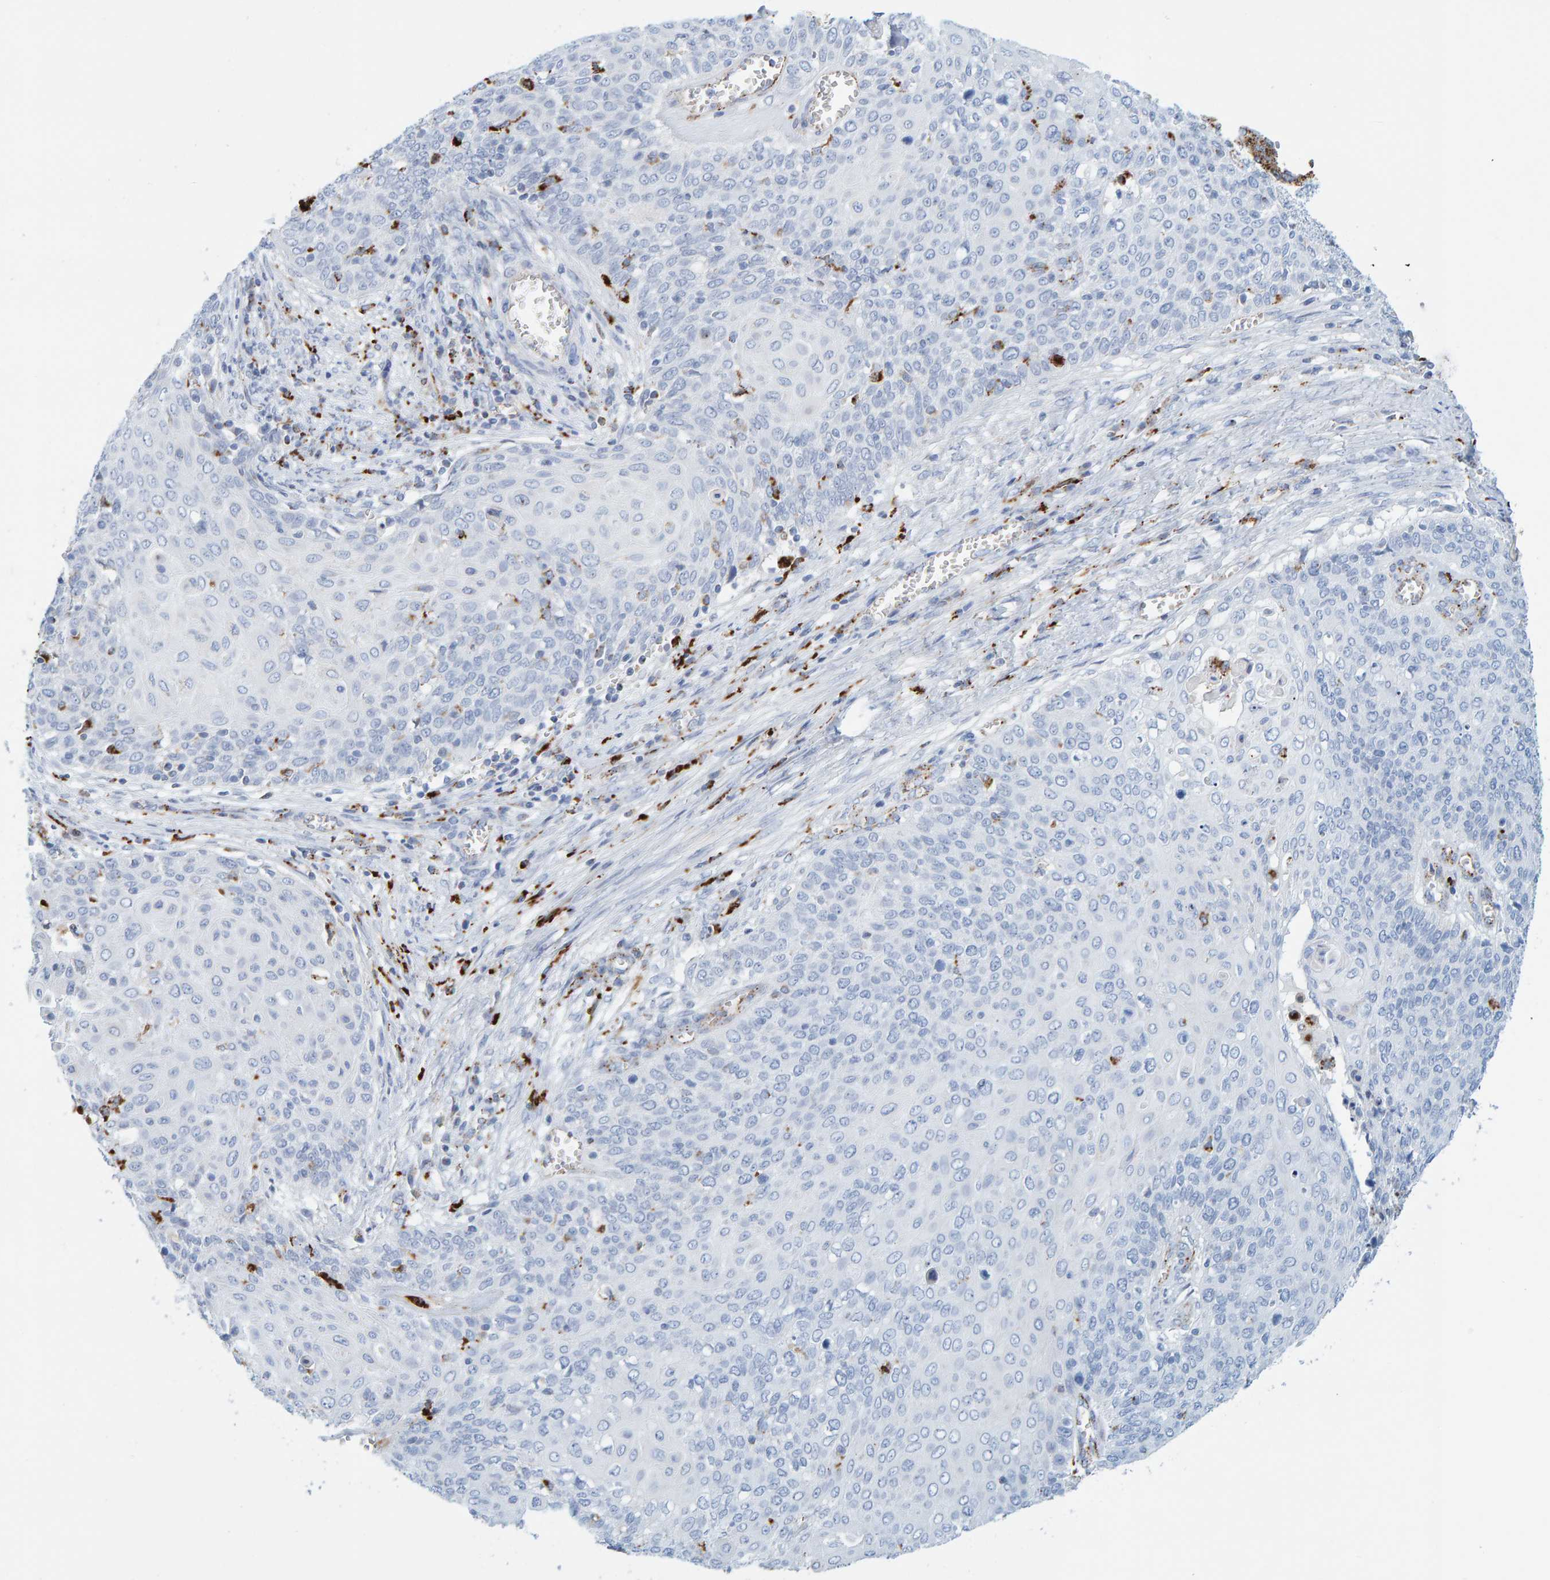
{"staining": {"intensity": "negative", "quantity": "none", "location": "none"}, "tissue": "cervical cancer", "cell_type": "Tumor cells", "image_type": "cancer", "snomed": [{"axis": "morphology", "description": "Squamous cell carcinoma, NOS"}, {"axis": "topography", "description": "Cervix"}], "caption": "Cervical cancer was stained to show a protein in brown. There is no significant positivity in tumor cells. The staining was performed using DAB (3,3'-diaminobenzidine) to visualize the protein expression in brown, while the nuclei were stained in blue with hematoxylin (Magnification: 20x).", "gene": "BIN3", "patient": {"sex": "female", "age": 39}}